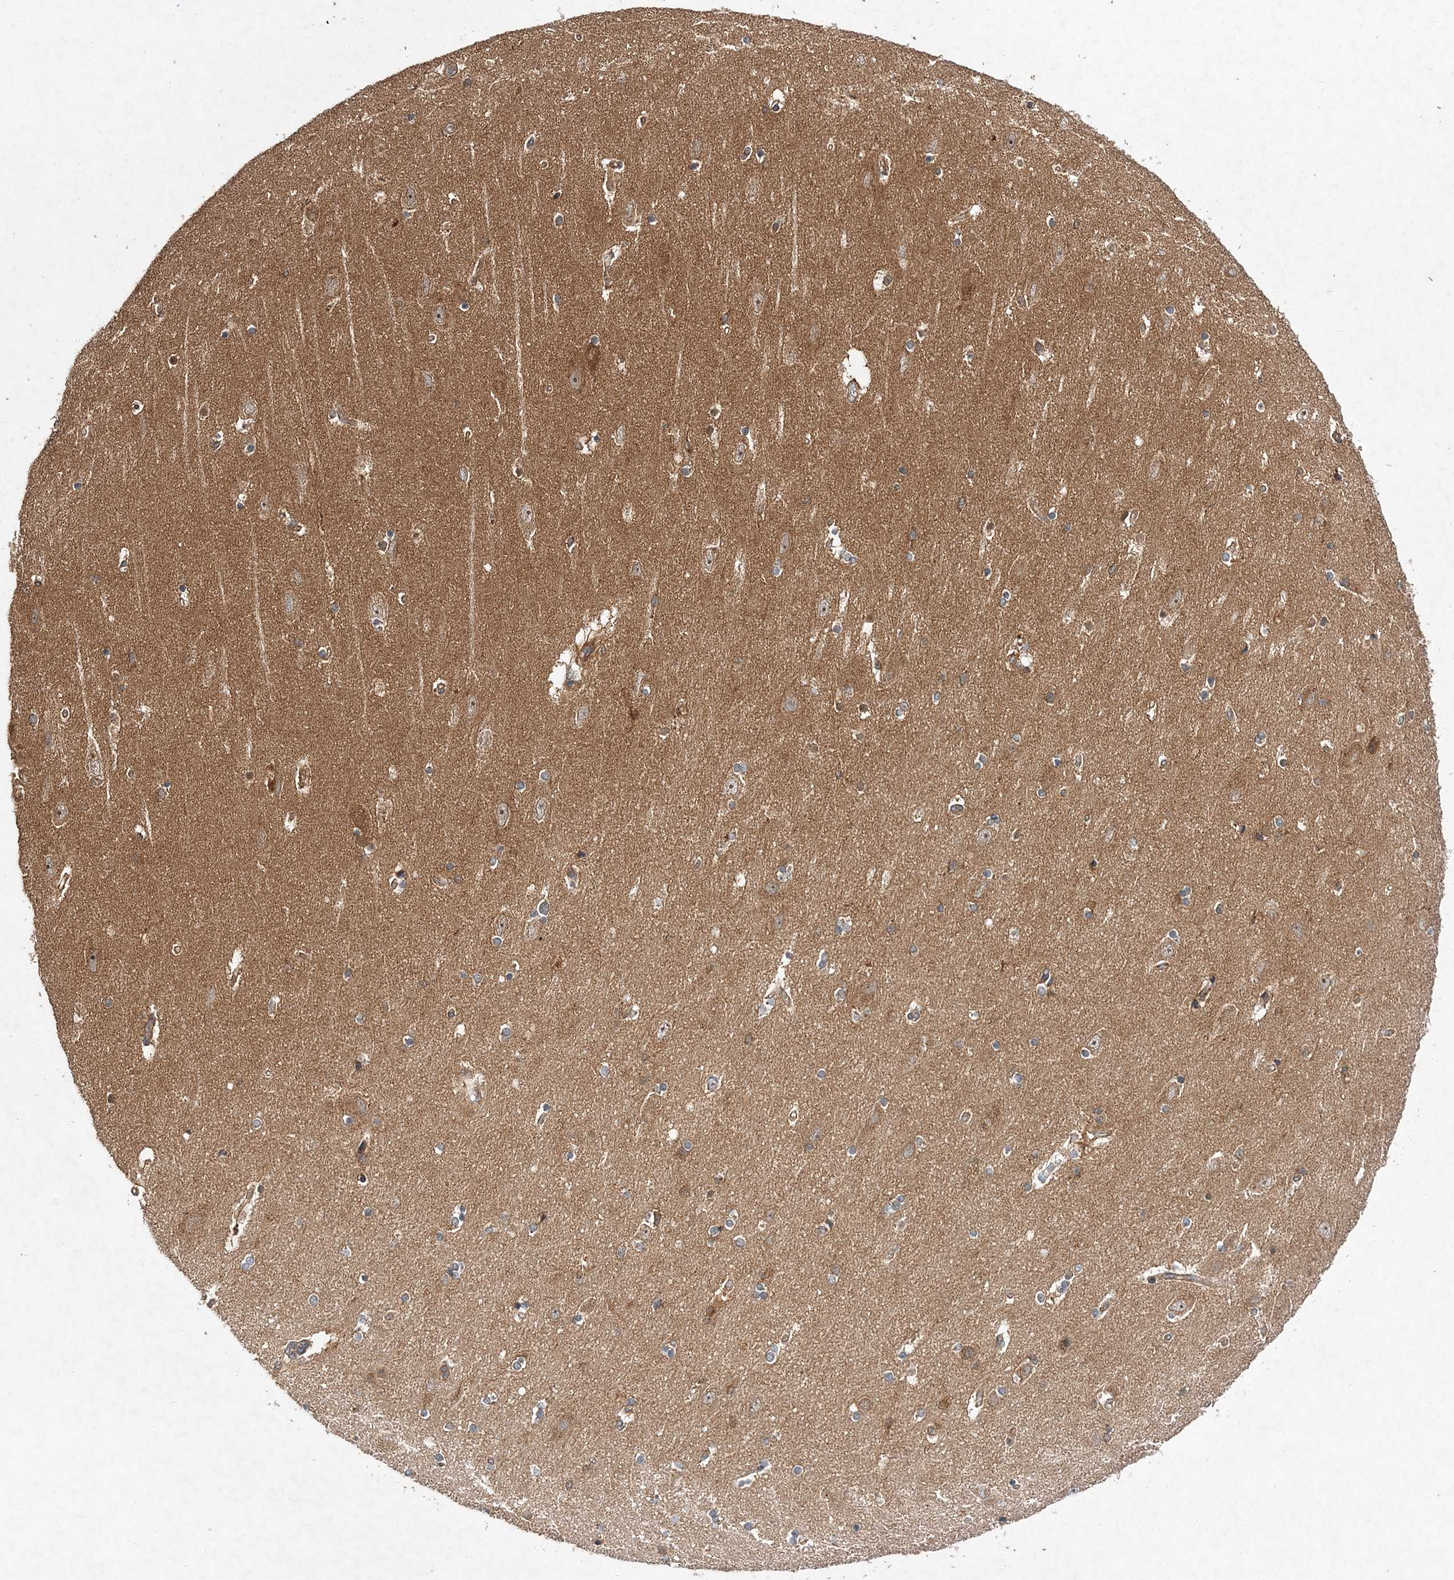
{"staining": {"intensity": "moderate", "quantity": "<25%", "location": "cytoplasmic/membranous"}, "tissue": "hippocampus", "cell_type": "Glial cells", "image_type": "normal", "snomed": [{"axis": "morphology", "description": "Normal tissue, NOS"}, {"axis": "topography", "description": "Hippocampus"}], "caption": "Protein staining by immunohistochemistry exhibits moderate cytoplasmic/membranous expression in about <25% of glial cells in unremarkable hippocampus. The staining was performed using DAB to visualize the protein expression in brown, while the nuclei were stained in blue with hematoxylin (Magnification: 20x).", "gene": "TMEM9B", "patient": {"sex": "female", "age": 54}}